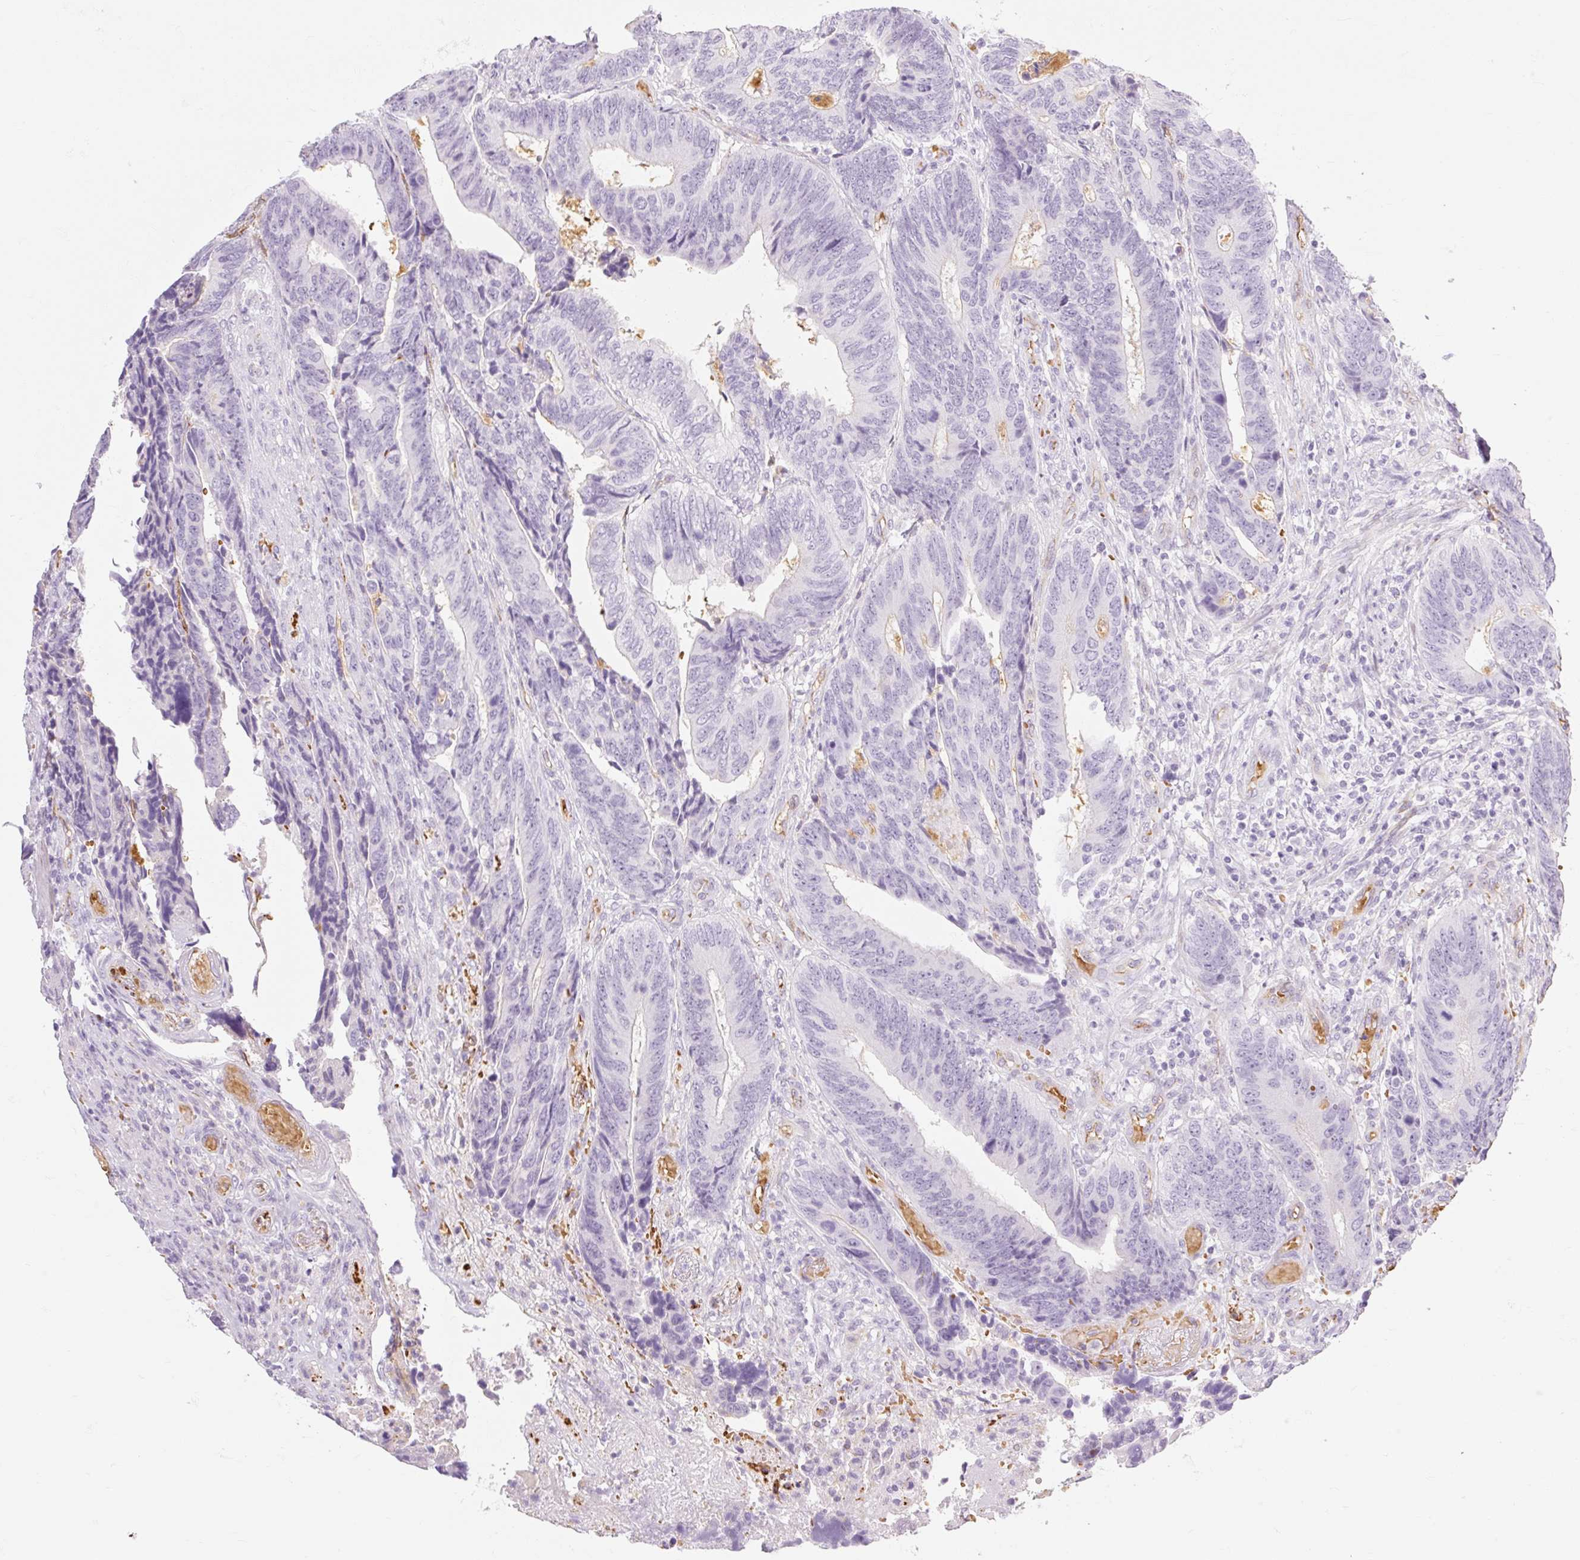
{"staining": {"intensity": "negative", "quantity": "none", "location": "none"}, "tissue": "colorectal cancer", "cell_type": "Tumor cells", "image_type": "cancer", "snomed": [{"axis": "morphology", "description": "Adenocarcinoma, NOS"}, {"axis": "topography", "description": "Colon"}], "caption": "Immunohistochemistry (IHC) of colorectal cancer exhibits no expression in tumor cells.", "gene": "TAF1L", "patient": {"sex": "male", "age": 87}}